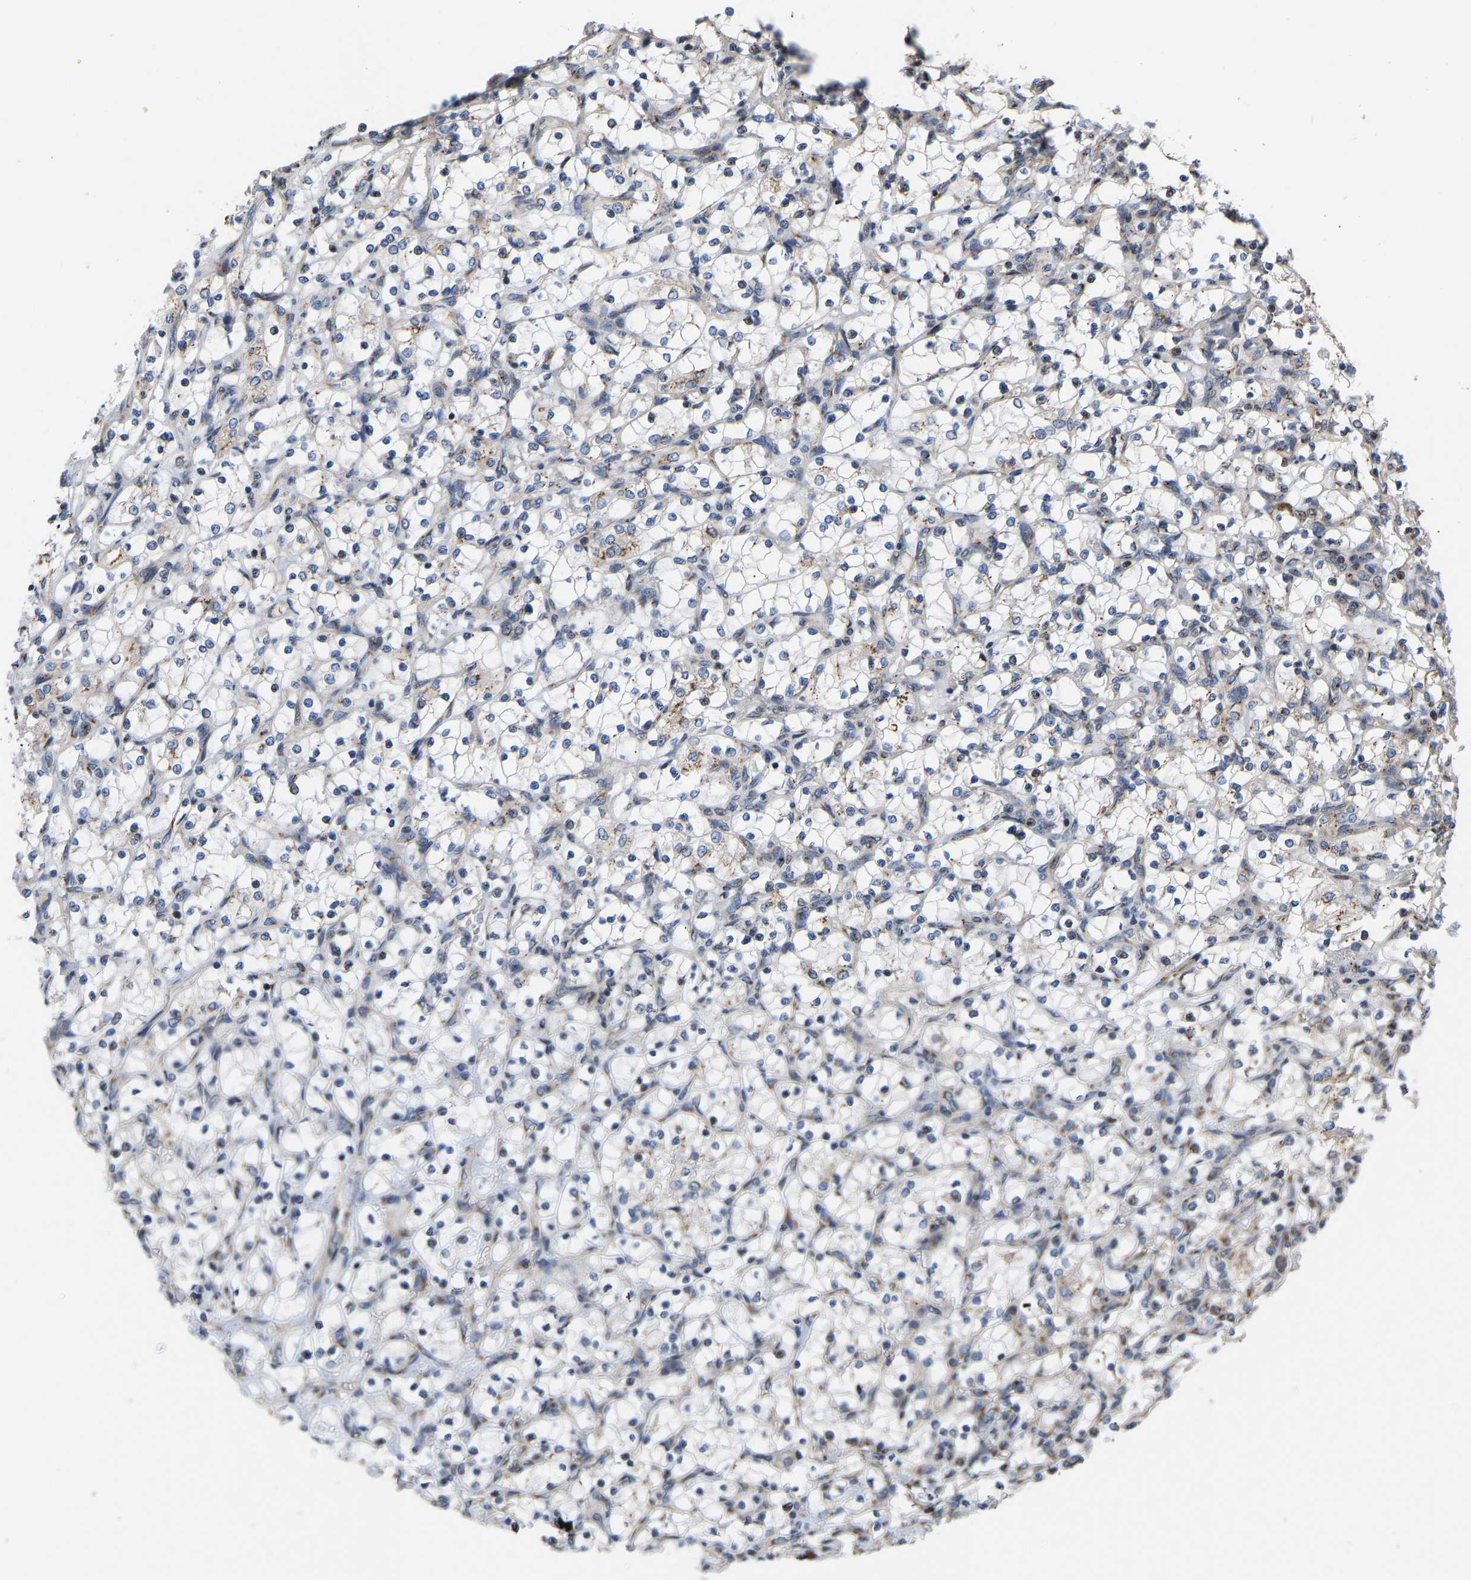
{"staining": {"intensity": "negative", "quantity": "none", "location": "none"}, "tissue": "renal cancer", "cell_type": "Tumor cells", "image_type": "cancer", "snomed": [{"axis": "morphology", "description": "Adenocarcinoma, NOS"}, {"axis": "topography", "description": "Kidney"}], "caption": "A high-resolution photomicrograph shows immunohistochemistry (IHC) staining of renal cancer (adenocarcinoma), which exhibits no significant staining in tumor cells.", "gene": "YIPF4", "patient": {"sex": "female", "age": 69}}